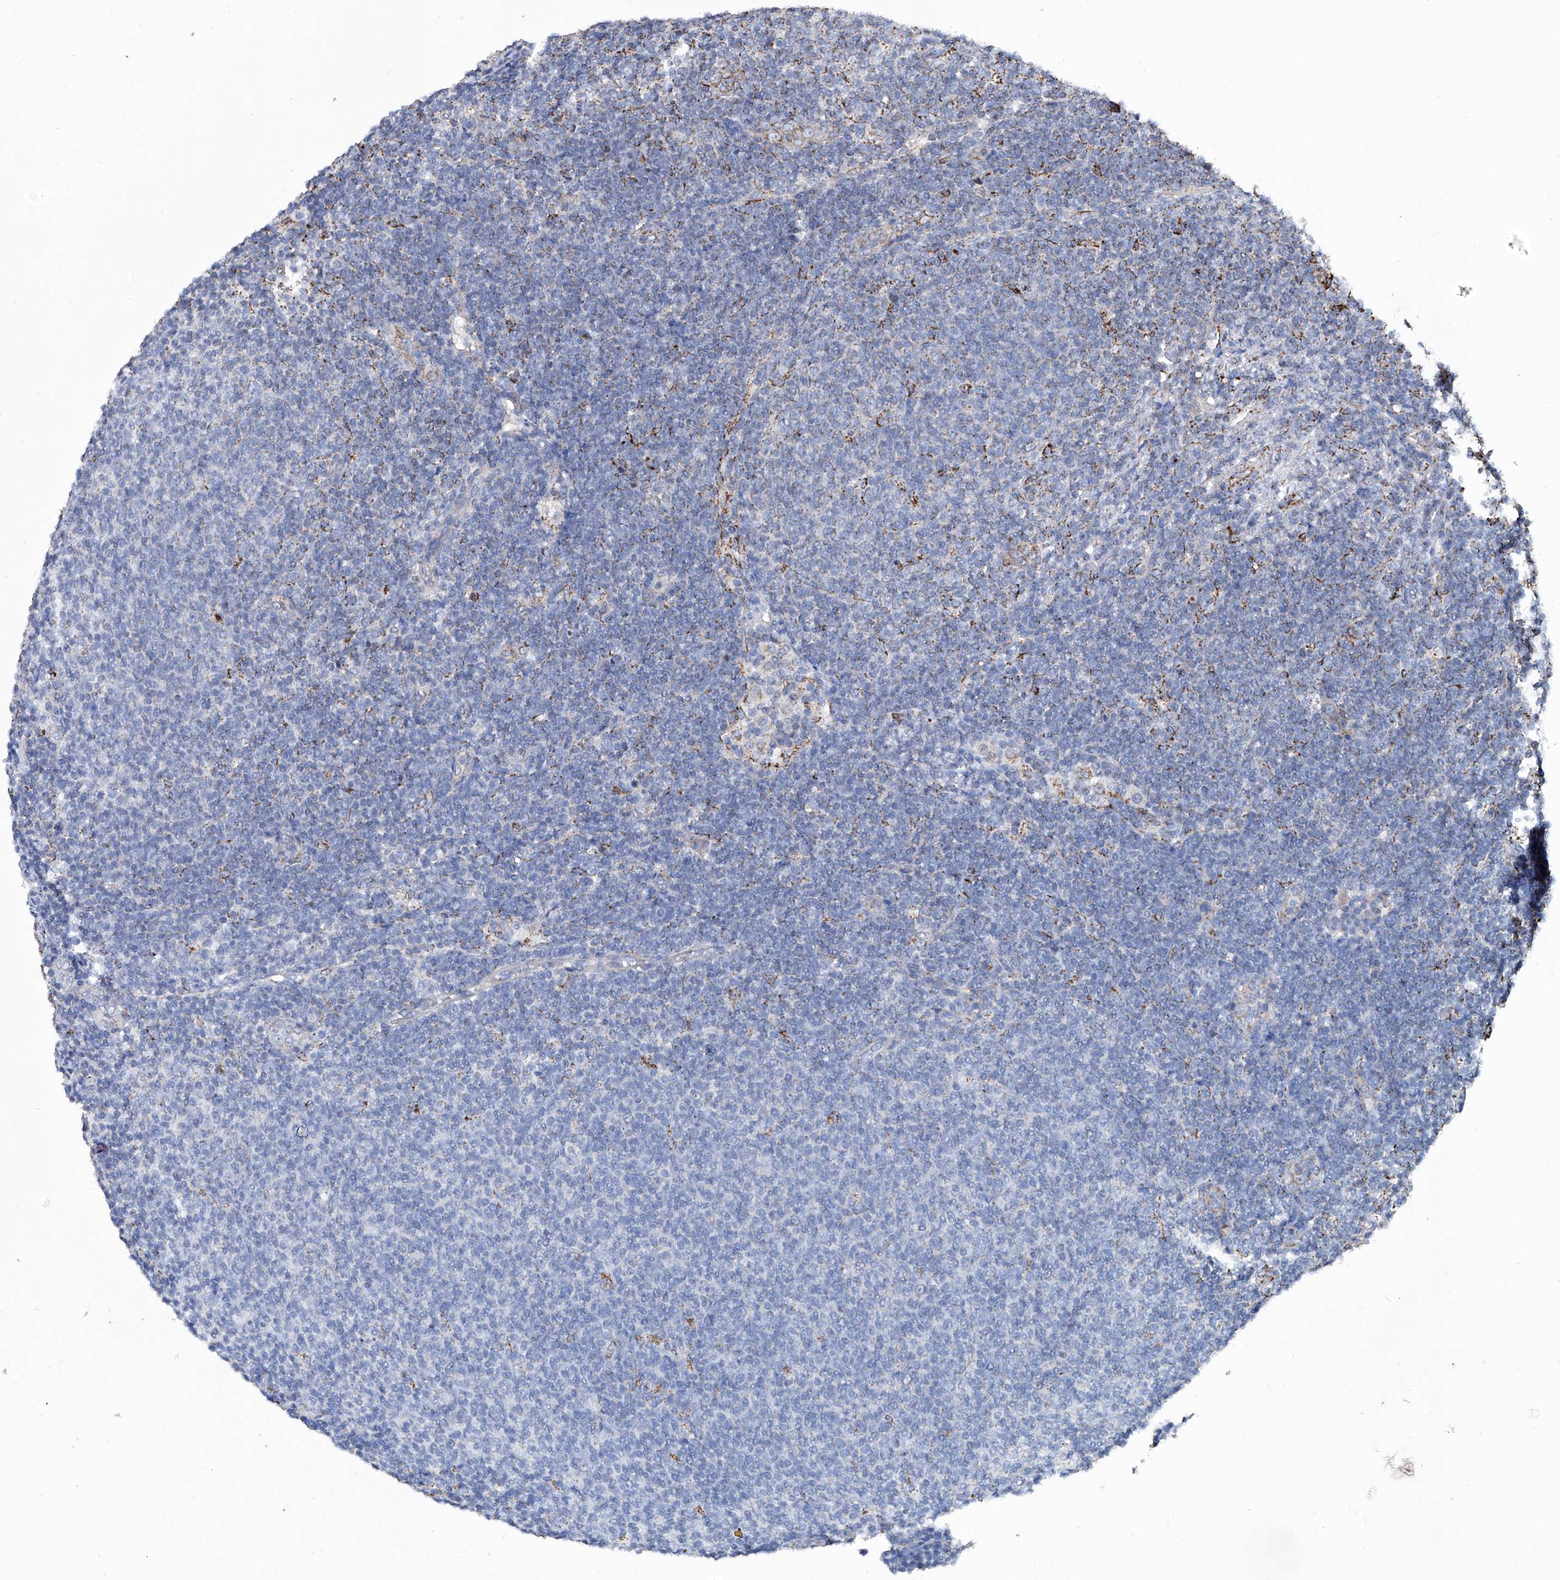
{"staining": {"intensity": "negative", "quantity": "none", "location": "none"}, "tissue": "lymphoma", "cell_type": "Tumor cells", "image_type": "cancer", "snomed": [{"axis": "morphology", "description": "Malignant lymphoma, non-Hodgkin's type, Low grade"}, {"axis": "topography", "description": "Lymph node"}], "caption": "Tumor cells show no significant protein expression in lymphoma. (DAB (3,3'-diaminobenzidine) IHC visualized using brightfield microscopy, high magnification).", "gene": "NHS", "patient": {"sex": "male", "age": 66}}